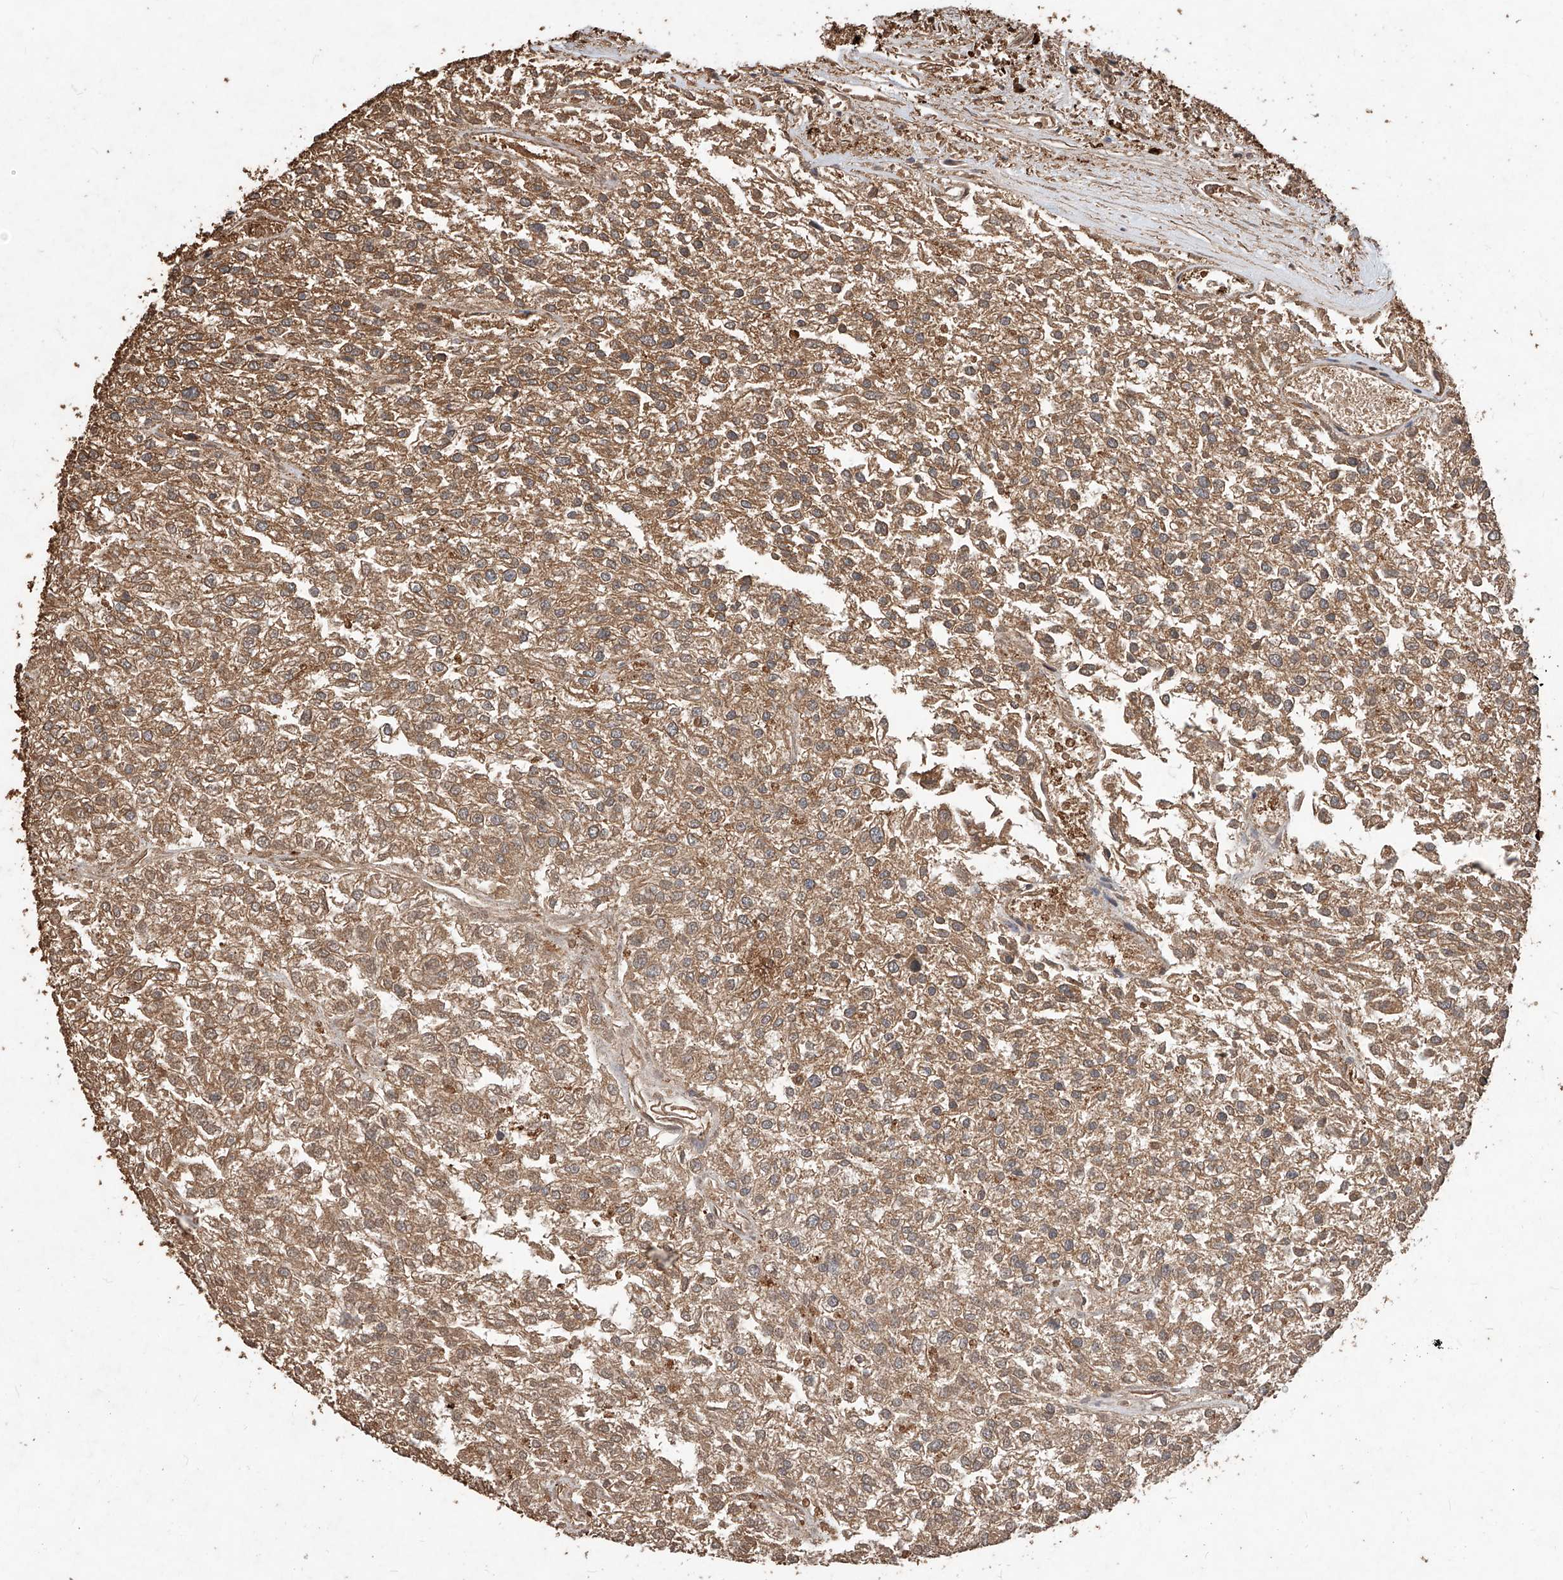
{"staining": {"intensity": "moderate", "quantity": ">75%", "location": "cytoplasmic/membranous"}, "tissue": "renal cancer", "cell_type": "Tumor cells", "image_type": "cancer", "snomed": [{"axis": "morphology", "description": "Adenocarcinoma, NOS"}, {"axis": "topography", "description": "Kidney"}], "caption": "Protein staining of renal adenocarcinoma tissue shows moderate cytoplasmic/membranous expression in about >75% of tumor cells. (IHC, brightfield microscopy, high magnification).", "gene": "UCP2", "patient": {"sex": "female", "age": 54}}